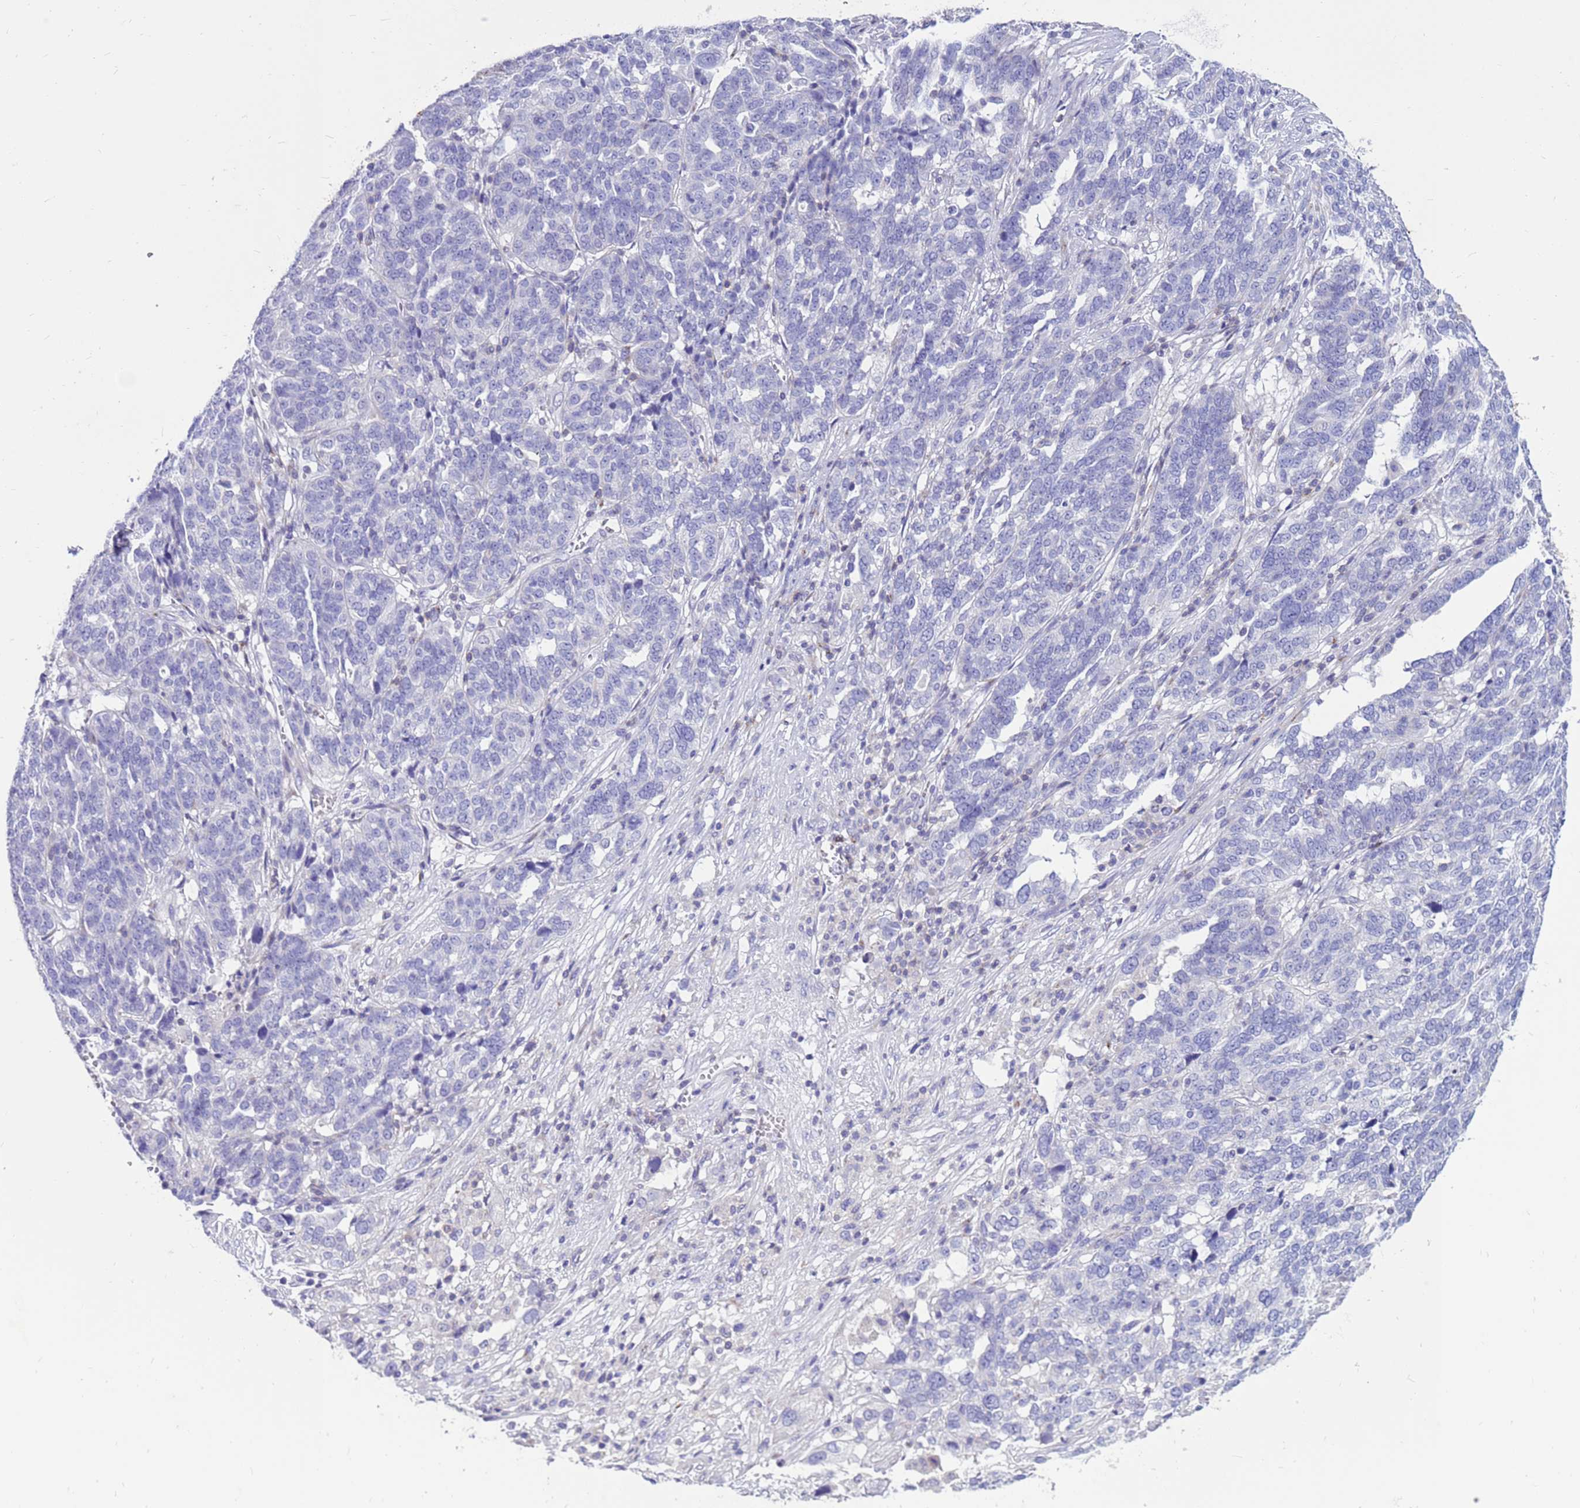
{"staining": {"intensity": "negative", "quantity": "none", "location": "none"}, "tissue": "ovarian cancer", "cell_type": "Tumor cells", "image_type": "cancer", "snomed": [{"axis": "morphology", "description": "Cystadenocarcinoma, serous, NOS"}, {"axis": "topography", "description": "Ovary"}], "caption": "Tumor cells are negative for protein expression in human ovarian serous cystadenocarcinoma. (DAB immunohistochemistry with hematoxylin counter stain).", "gene": "PDE10A", "patient": {"sex": "female", "age": 59}}